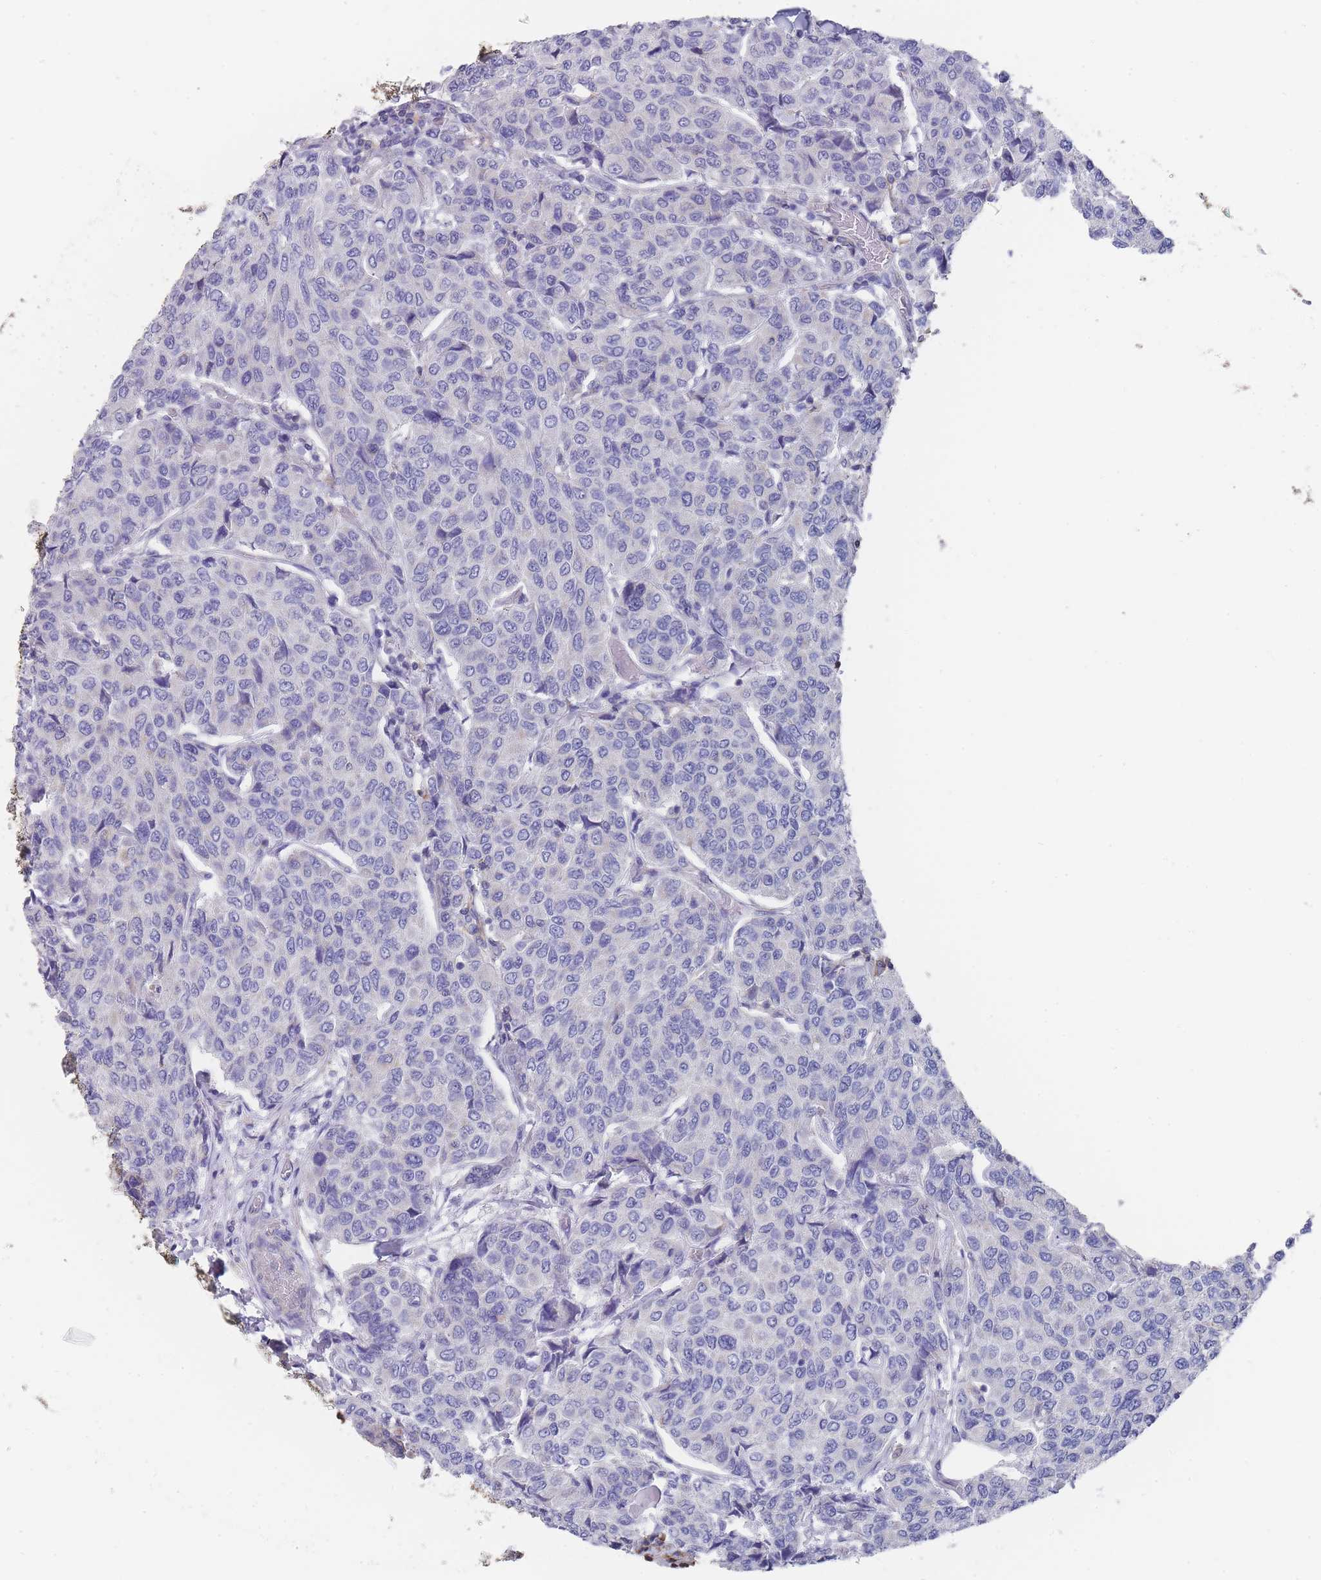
{"staining": {"intensity": "negative", "quantity": "none", "location": "none"}, "tissue": "breast cancer", "cell_type": "Tumor cells", "image_type": "cancer", "snomed": [{"axis": "morphology", "description": "Duct carcinoma"}, {"axis": "topography", "description": "Breast"}], "caption": "The image demonstrates no staining of tumor cells in breast infiltrating ductal carcinoma. (DAB (3,3'-diaminobenzidine) immunohistochemistry (IHC), high magnification).", "gene": "SCCPDH", "patient": {"sex": "female", "age": 55}}